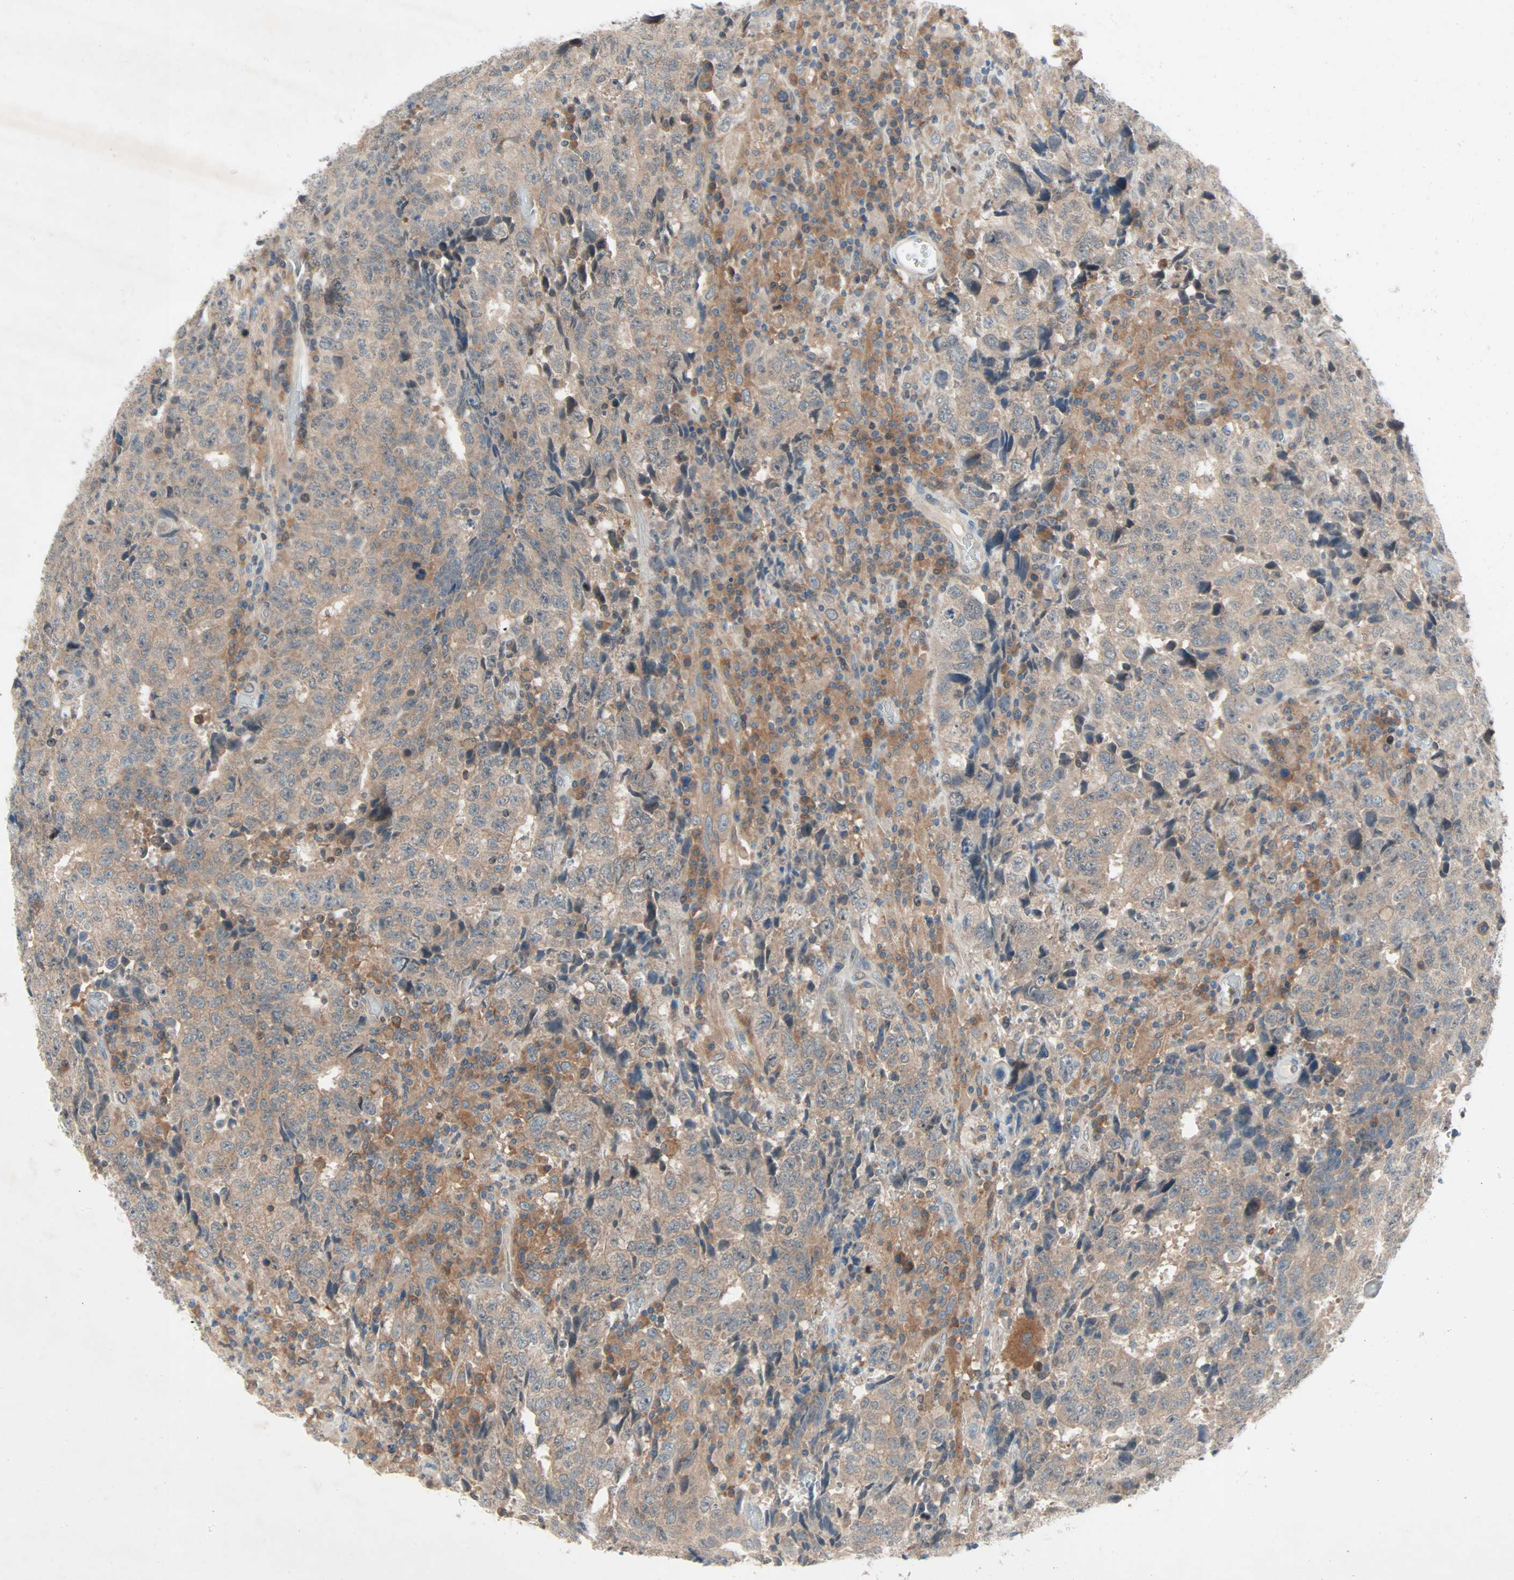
{"staining": {"intensity": "weak", "quantity": ">75%", "location": "cytoplasmic/membranous"}, "tissue": "testis cancer", "cell_type": "Tumor cells", "image_type": "cancer", "snomed": [{"axis": "morphology", "description": "Necrosis, NOS"}, {"axis": "morphology", "description": "Carcinoma, Embryonal, NOS"}, {"axis": "topography", "description": "Testis"}], "caption": "This is an image of IHC staining of testis embryonal carcinoma, which shows weak staining in the cytoplasmic/membranous of tumor cells.", "gene": "SMIM8", "patient": {"sex": "male", "age": 19}}